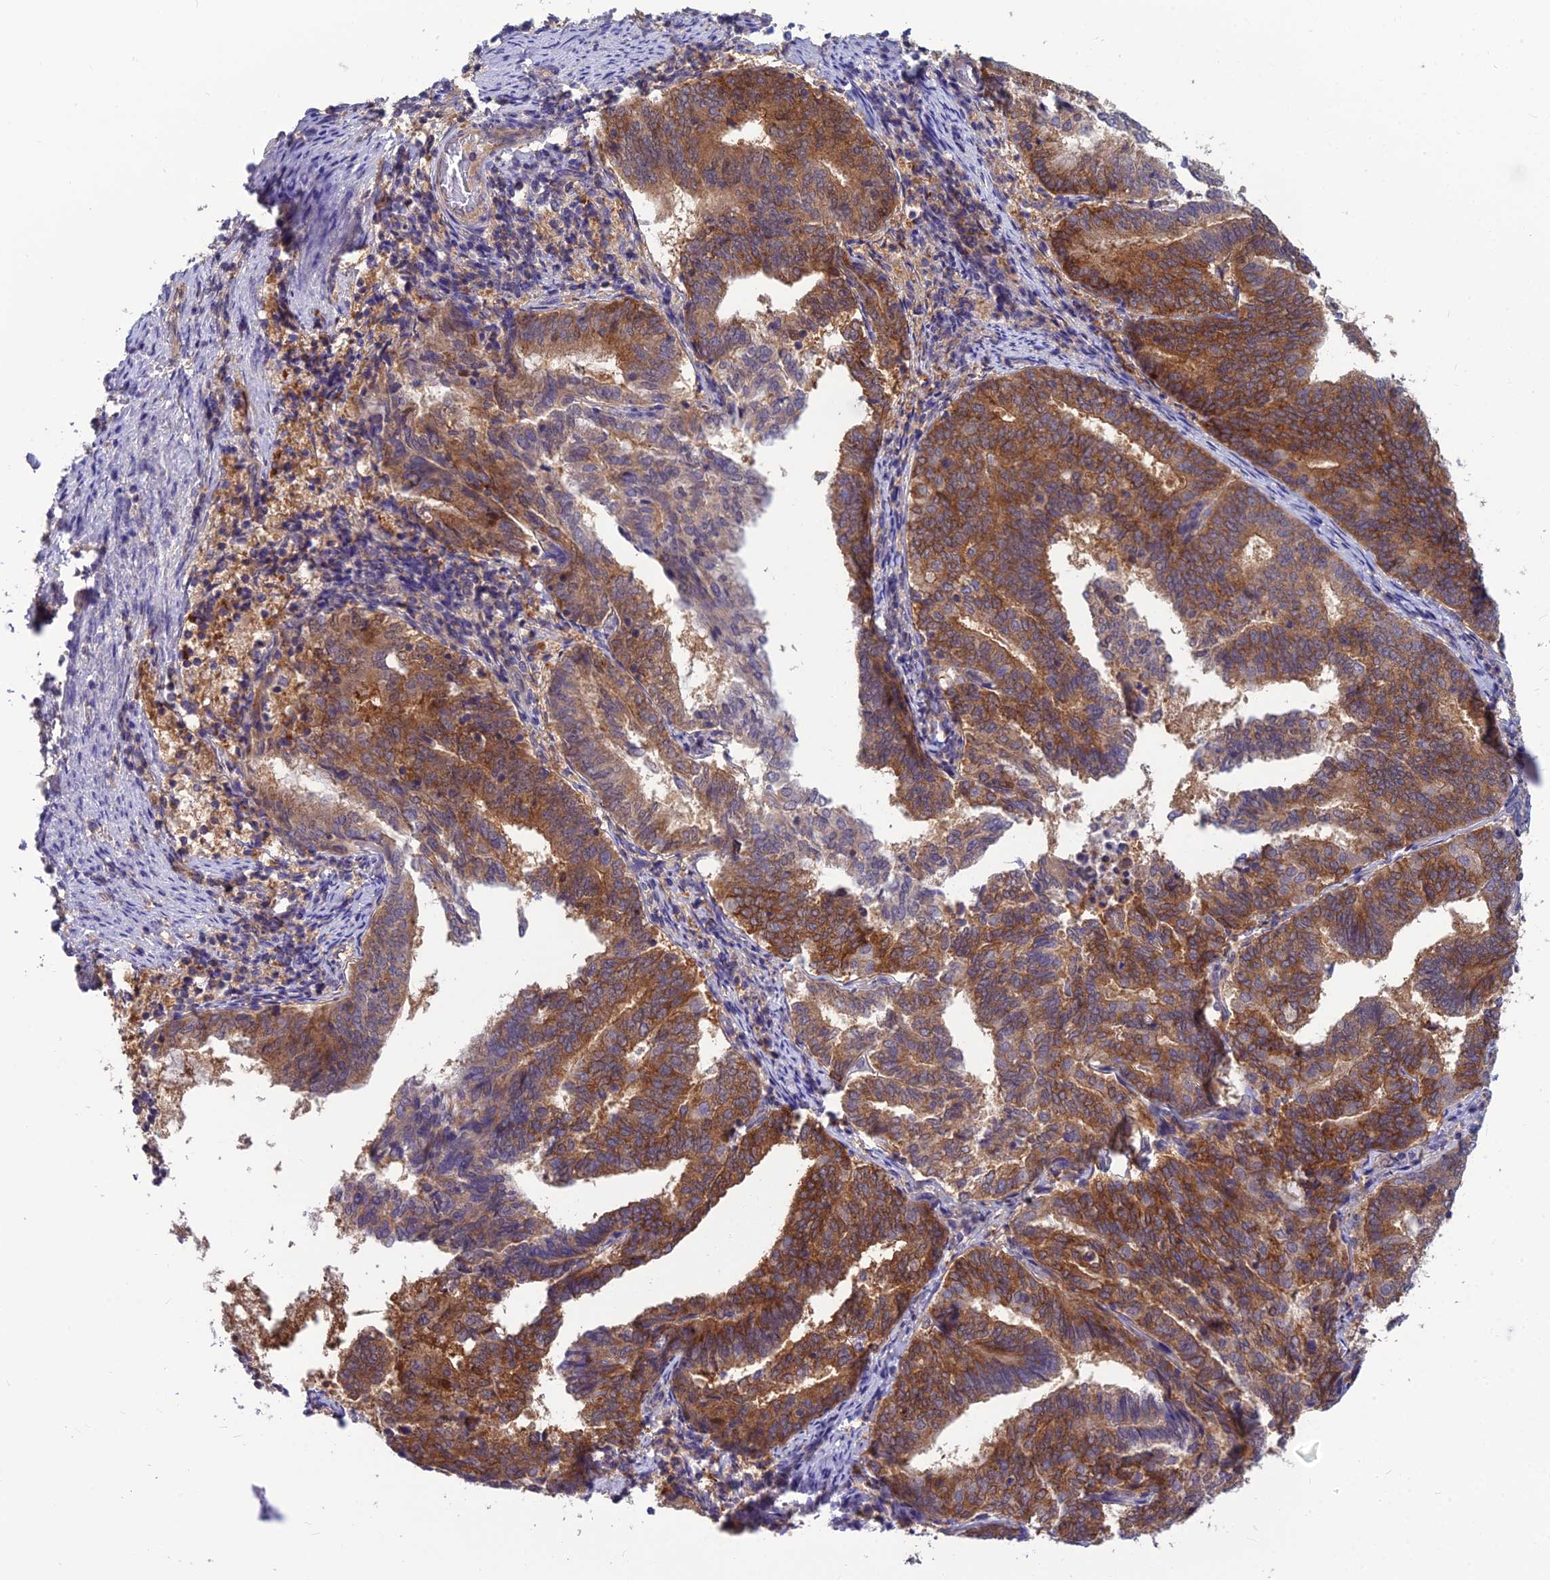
{"staining": {"intensity": "moderate", "quantity": ">75%", "location": "cytoplasmic/membranous"}, "tissue": "endometrial cancer", "cell_type": "Tumor cells", "image_type": "cancer", "snomed": [{"axis": "morphology", "description": "Adenocarcinoma, NOS"}, {"axis": "topography", "description": "Endometrium"}], "caption": "Immunohistochemical staining of endometrial adenocarcinoma demonstrates medium levels of moderate cytoplasmic/membranous protein staining in about >75% of tumor cells.", "gene": "MVD", "patient": {"sex": "female", "age": 80}}